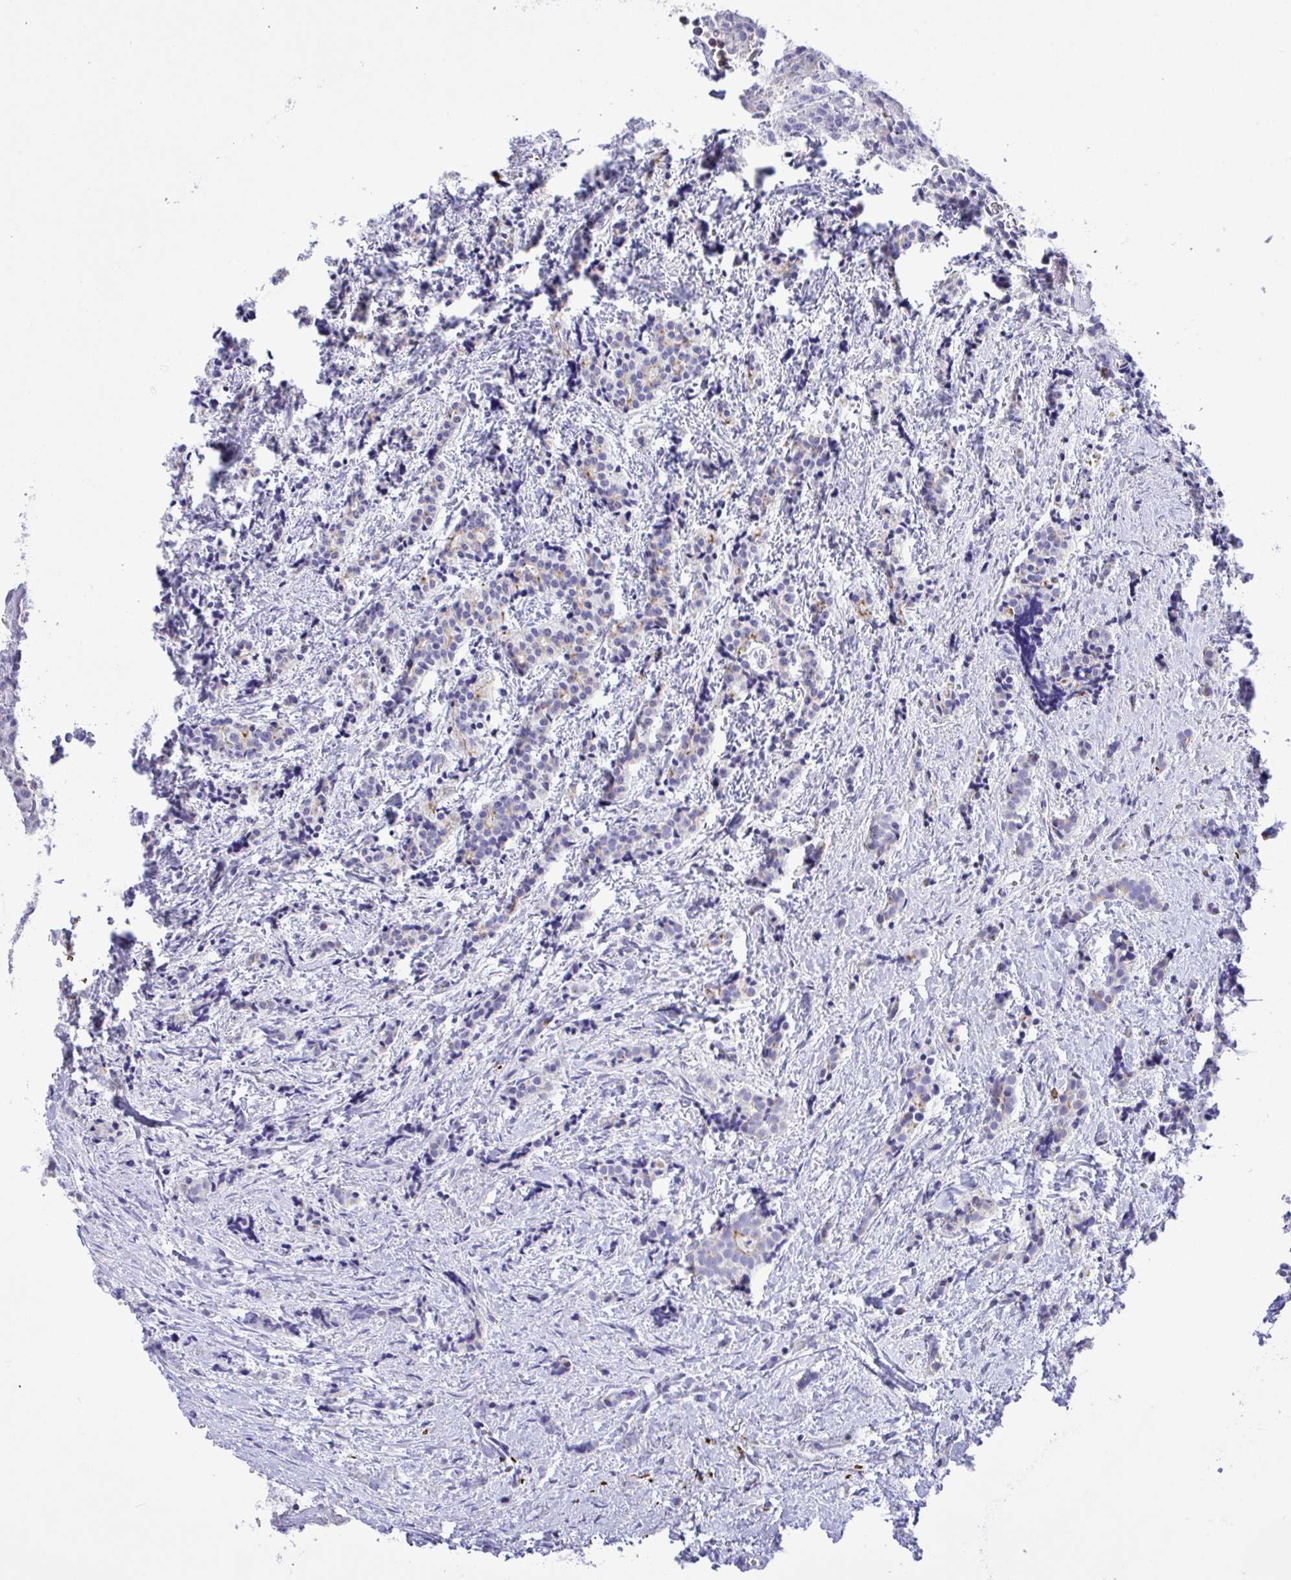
{"staining": {"intensity": "moderate", "quantity": "<25%", "location": "cytoplasmic/membranous"}, "tissue": "carcinoid", "cell_type": "Tumor cells", "image_type": "cancer", "snomed": [{"axis": "morphology", "description": "Carcinoid, malignant, NOS"}, {"axis": "topography", "description": "Small intestine"}], "caption": "An image of carcinoid stained for a protein shows moderate cytoplasmic/membranous brown staining in tumor cells.", "gene": "ZNF221", "patient": {"sex": "female", "age": 73}}